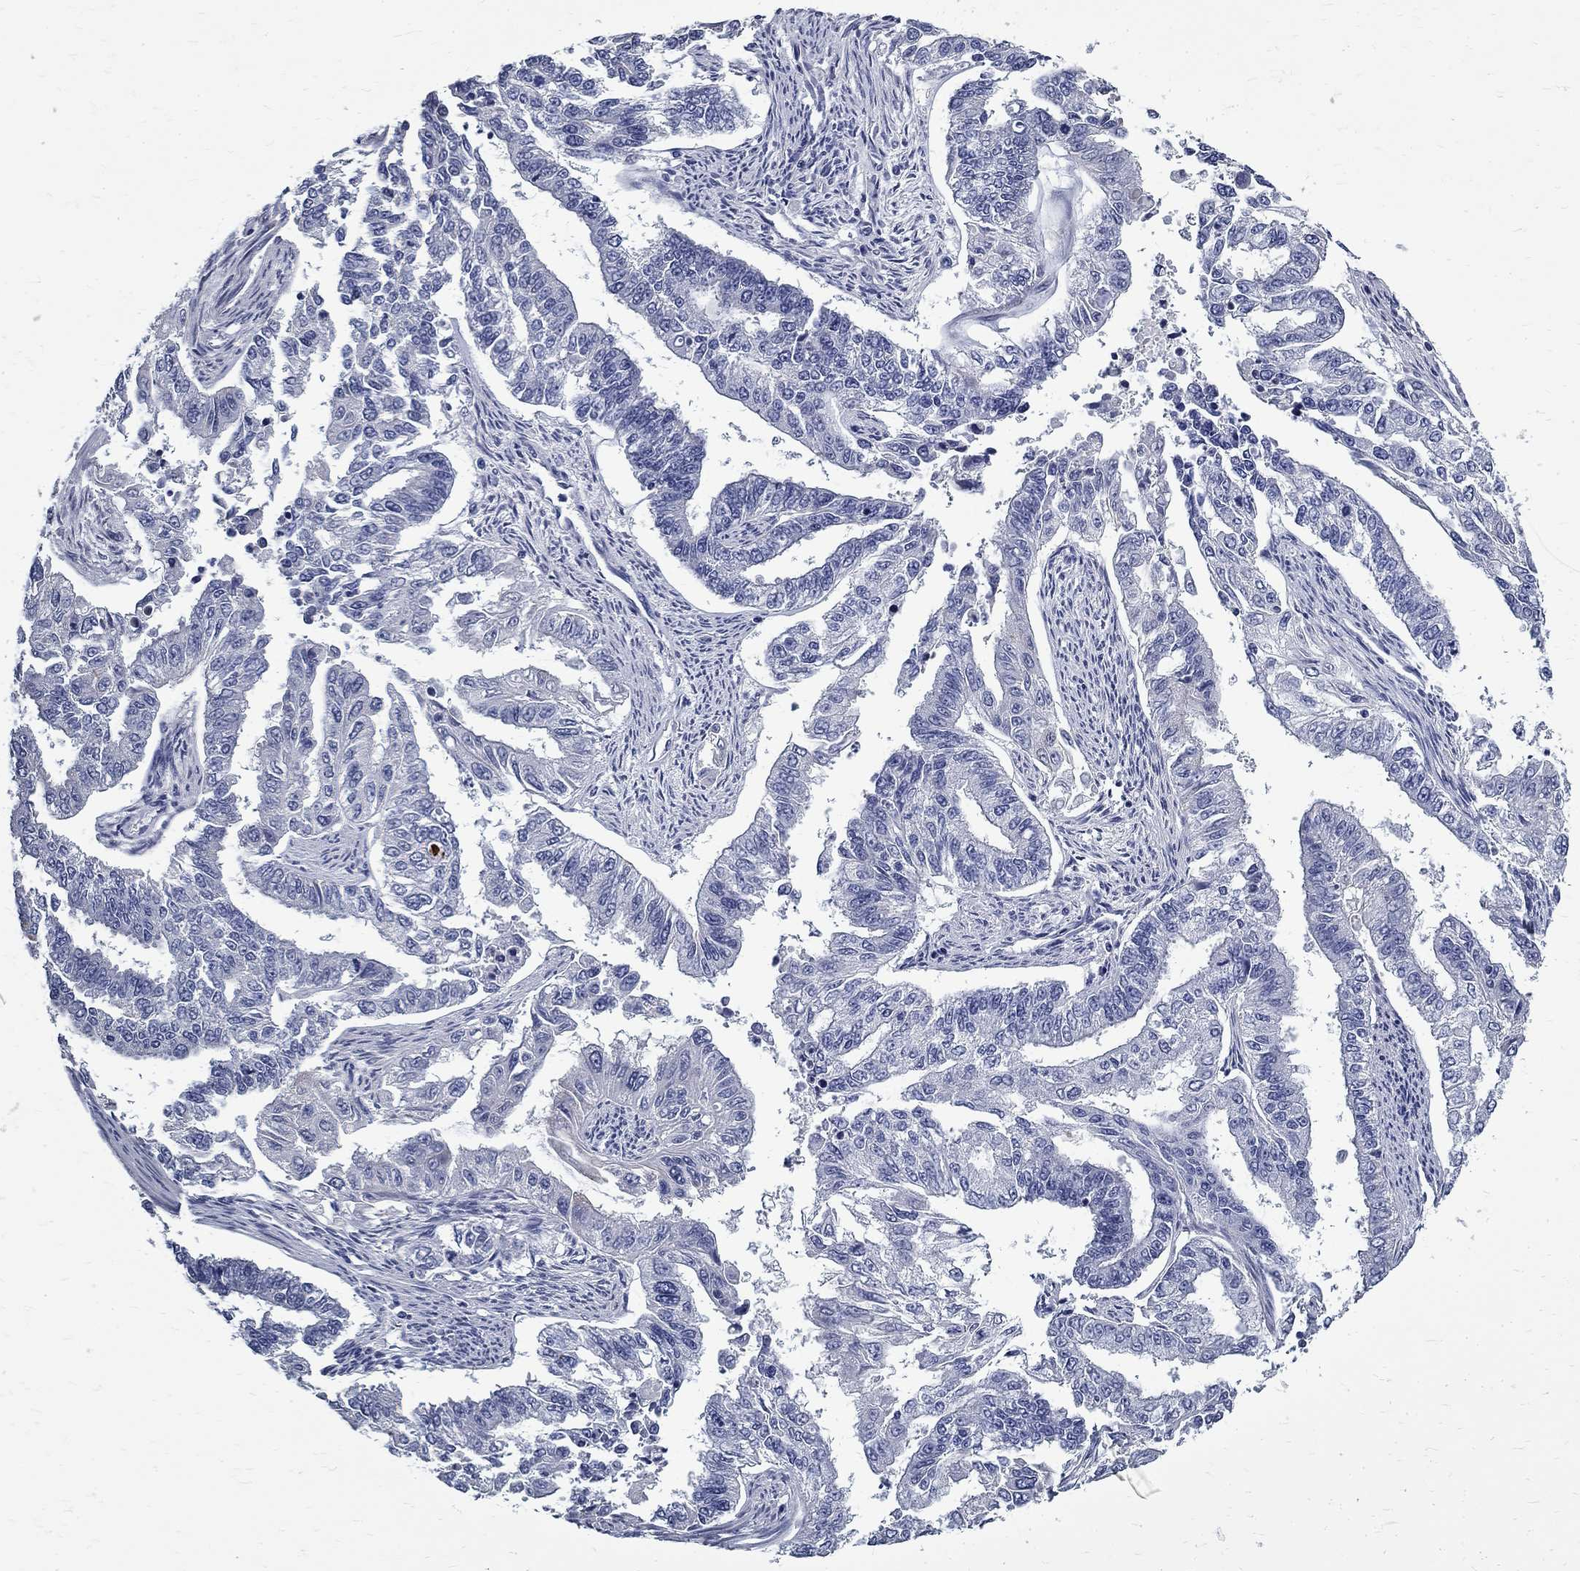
{"staining": {"intensity": "negative", "quantity": "none", "location": "none"}, "tissue": "endometrial cancer", "cell_type": "Tumor cells", "image_type": "cancer", "snomed": [{"axis": "morphology", "description": "Adenocarcinoma, NOS"}, {"axis": "topography", "description": "Uterus"}], "caption": "An image of endometrial cancer (adenocarcinoma) stained for a protein reveals no brown staining in tumor cells.", "gene": "TGM4", "patient": {"sex": "female", "age": 59}}